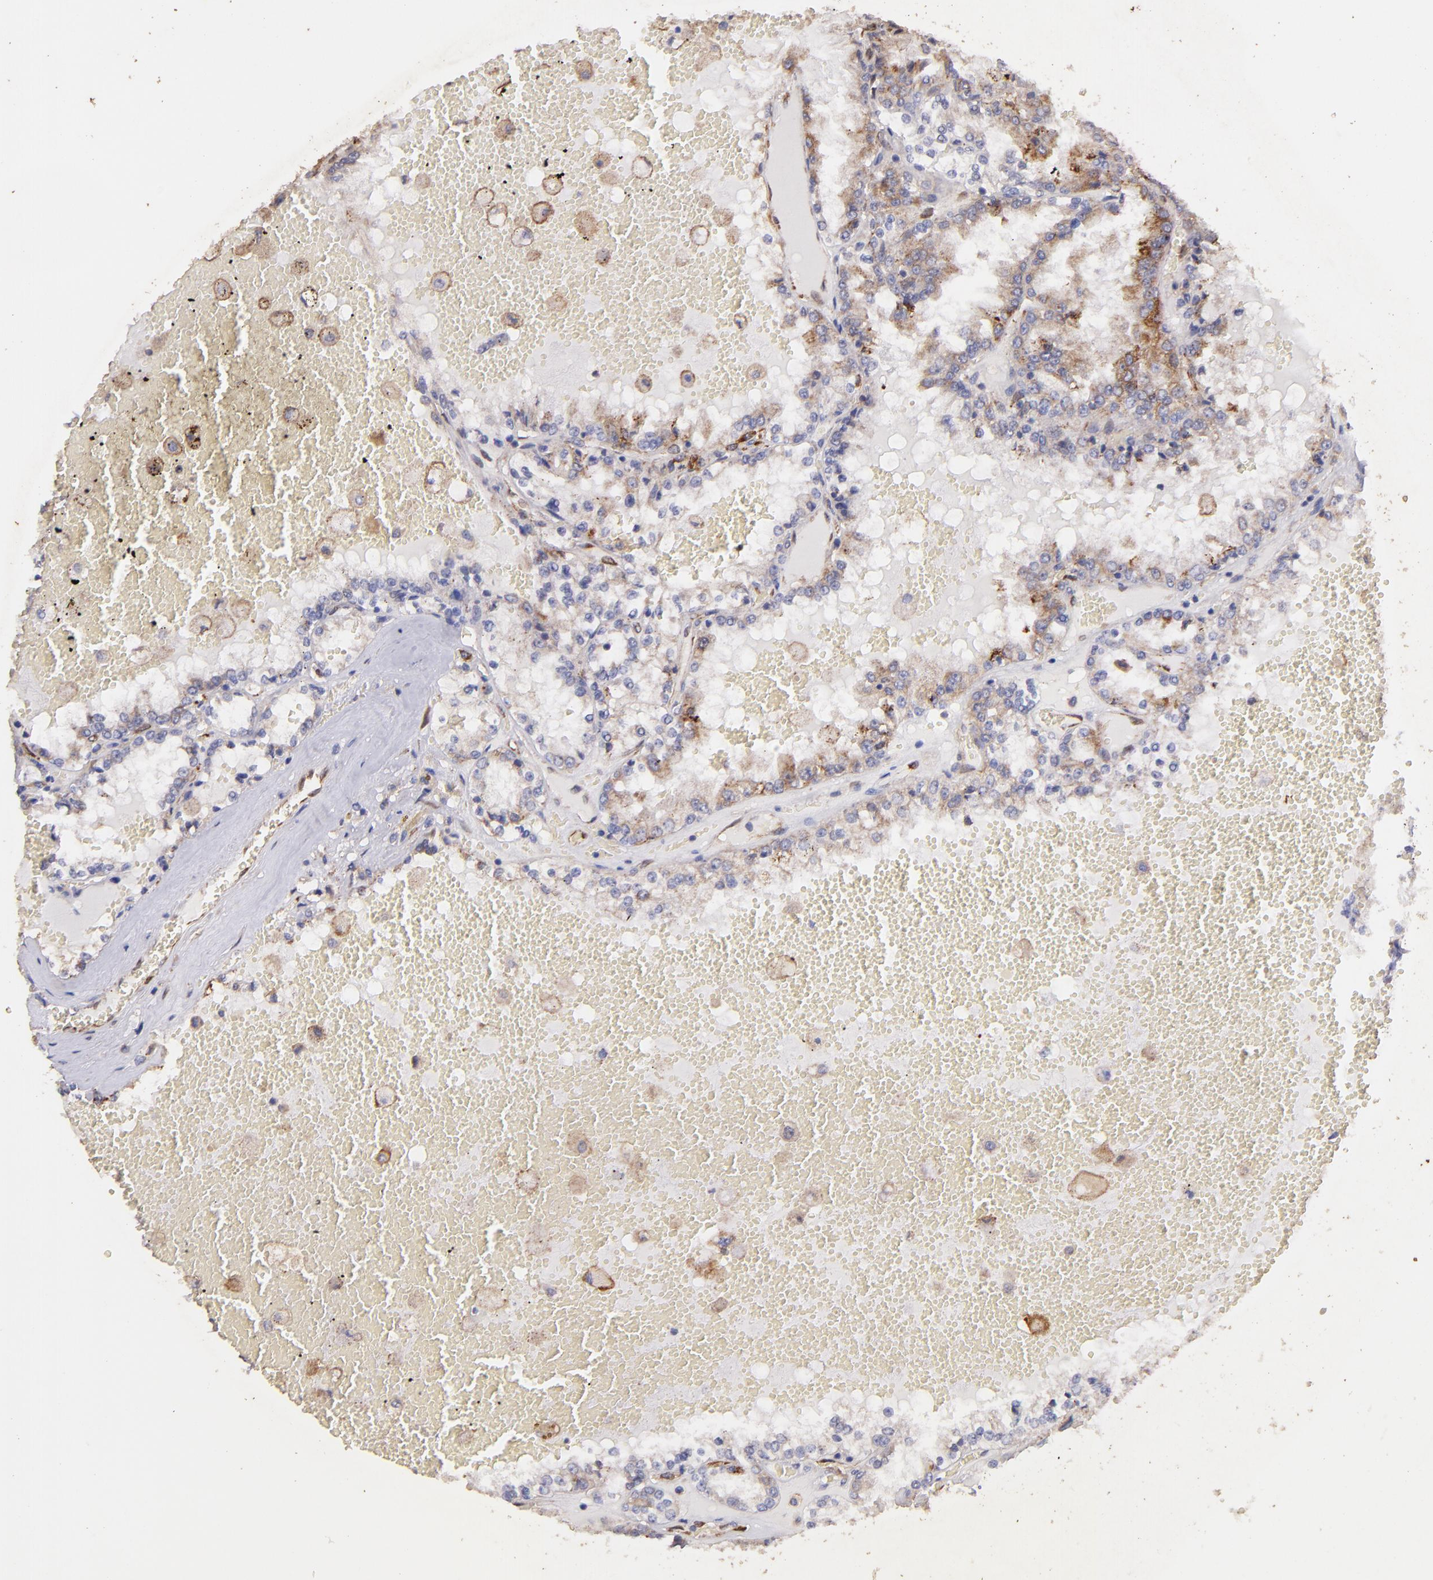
{"staining": {"intensity": "moderate", "quantity": "25%-75%", "location": "cytoplasmic/membranous"}, "tissue": "renal cancer", "cell_type": "Tumor cells", "image_type": "cancer", "snomed": [{"axis": "morphology", "description": "Adenocarcinoma, NOS"}, {"axis": "topography", "description": "Kidney"}], "caption": "Human renal cancer stained with a brown dye reveals moderate cytoplasmic/membranous positive expression in approximately 25%-75% of tumor cells.", "gene": "RET", "patient": {"sex": "female", "age": 56}}